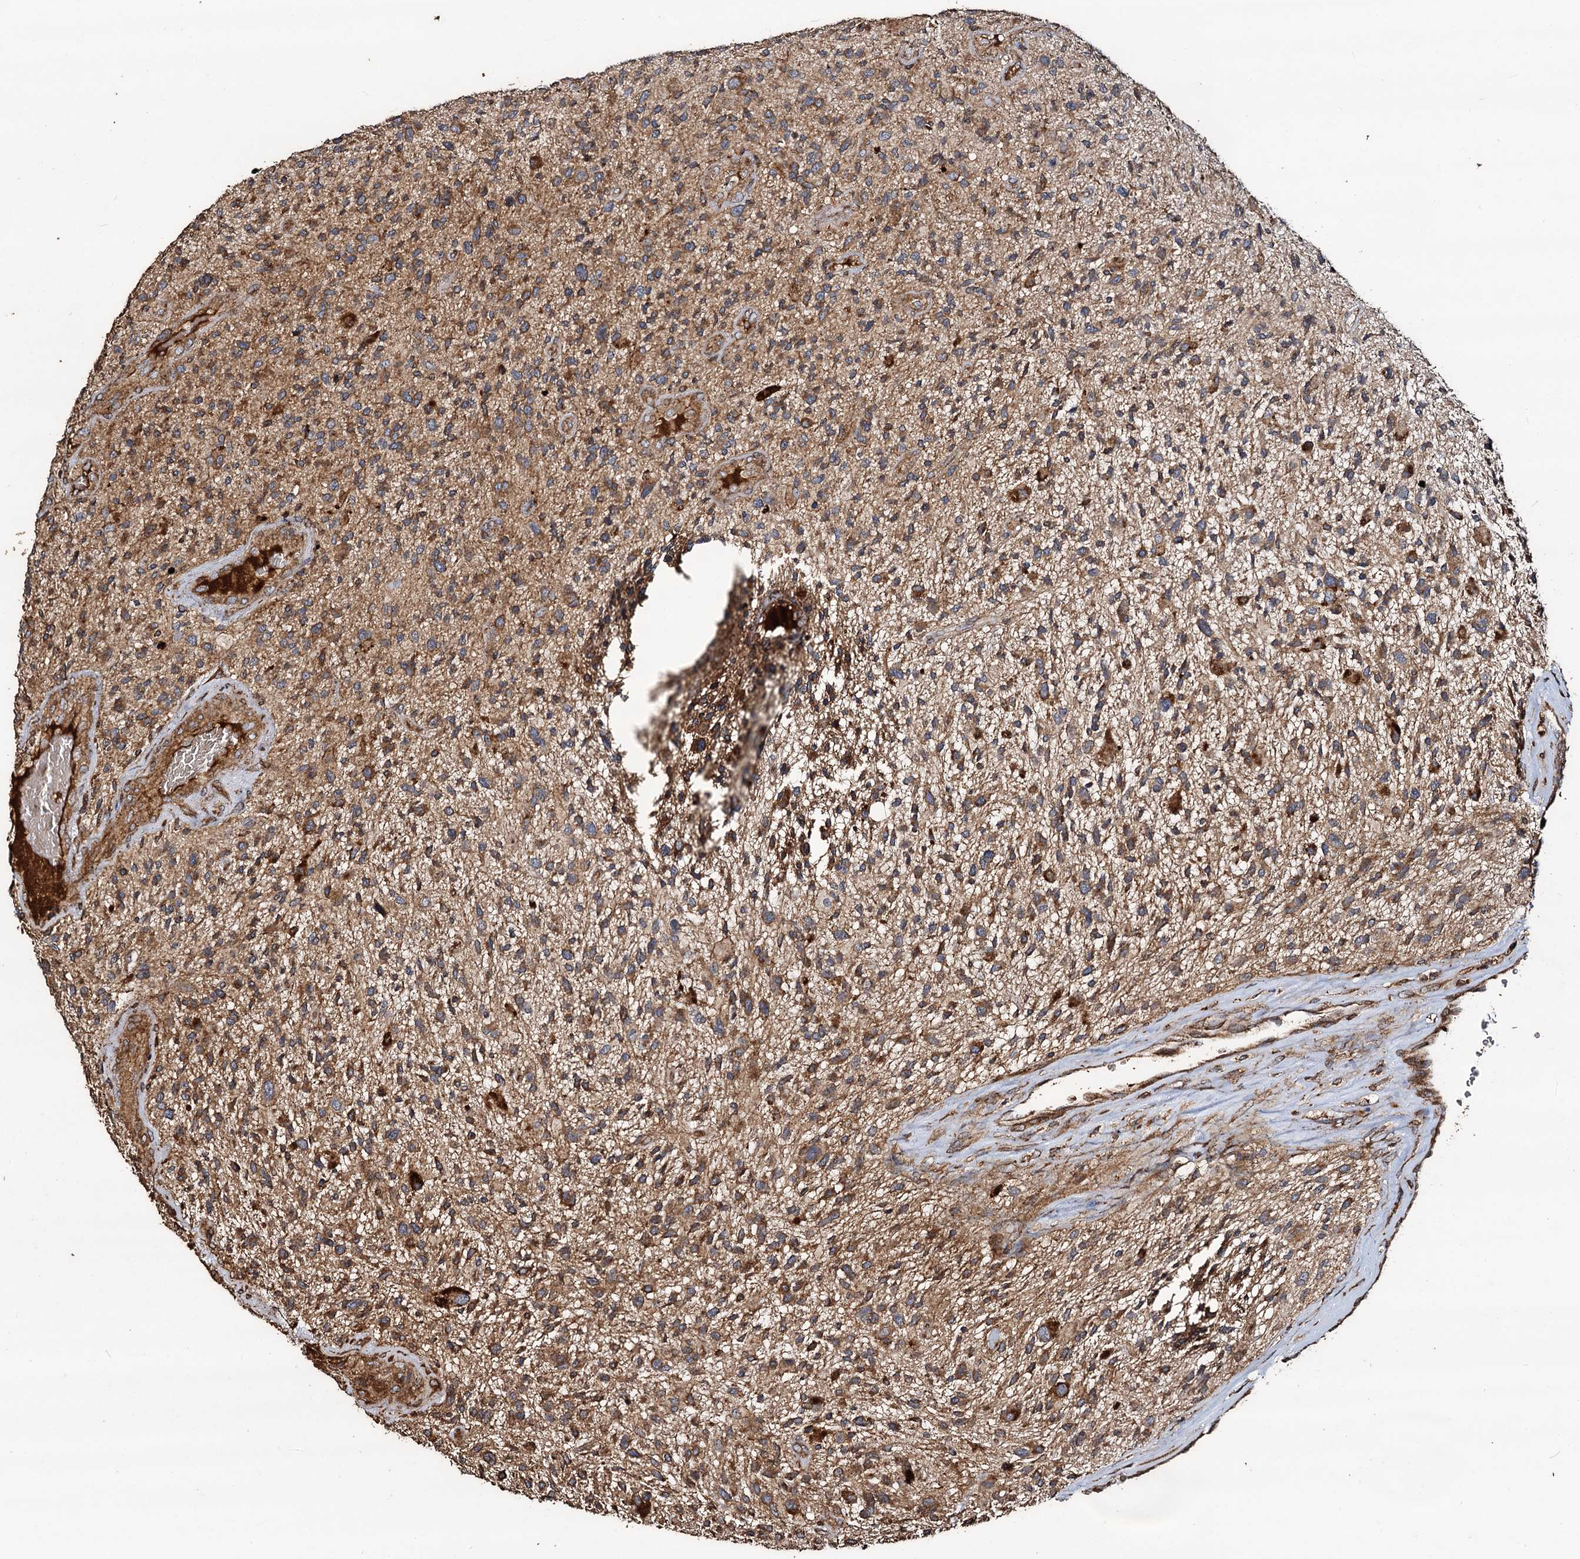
{"staining": {"intensity": "moderate", "quantity": "25%-75%", "location": "cytoplasmic/membranous"}, "tissue": "glioma", "cell_type": "Tumor cells", "image_type": "cancer", "snomed": [{"axis": "morphology", "description": "Glioma, malignant, High grade"}, {"axis": "topography", "description": "Brain"}], "caption": "Moderate cytoplasmic/membranous positivity is appreciated in approximately 25%-75% of tumor cells in glioma.", "gene": "NOTCH2NLA", "patient": {"sex": "male", "age": 47}}